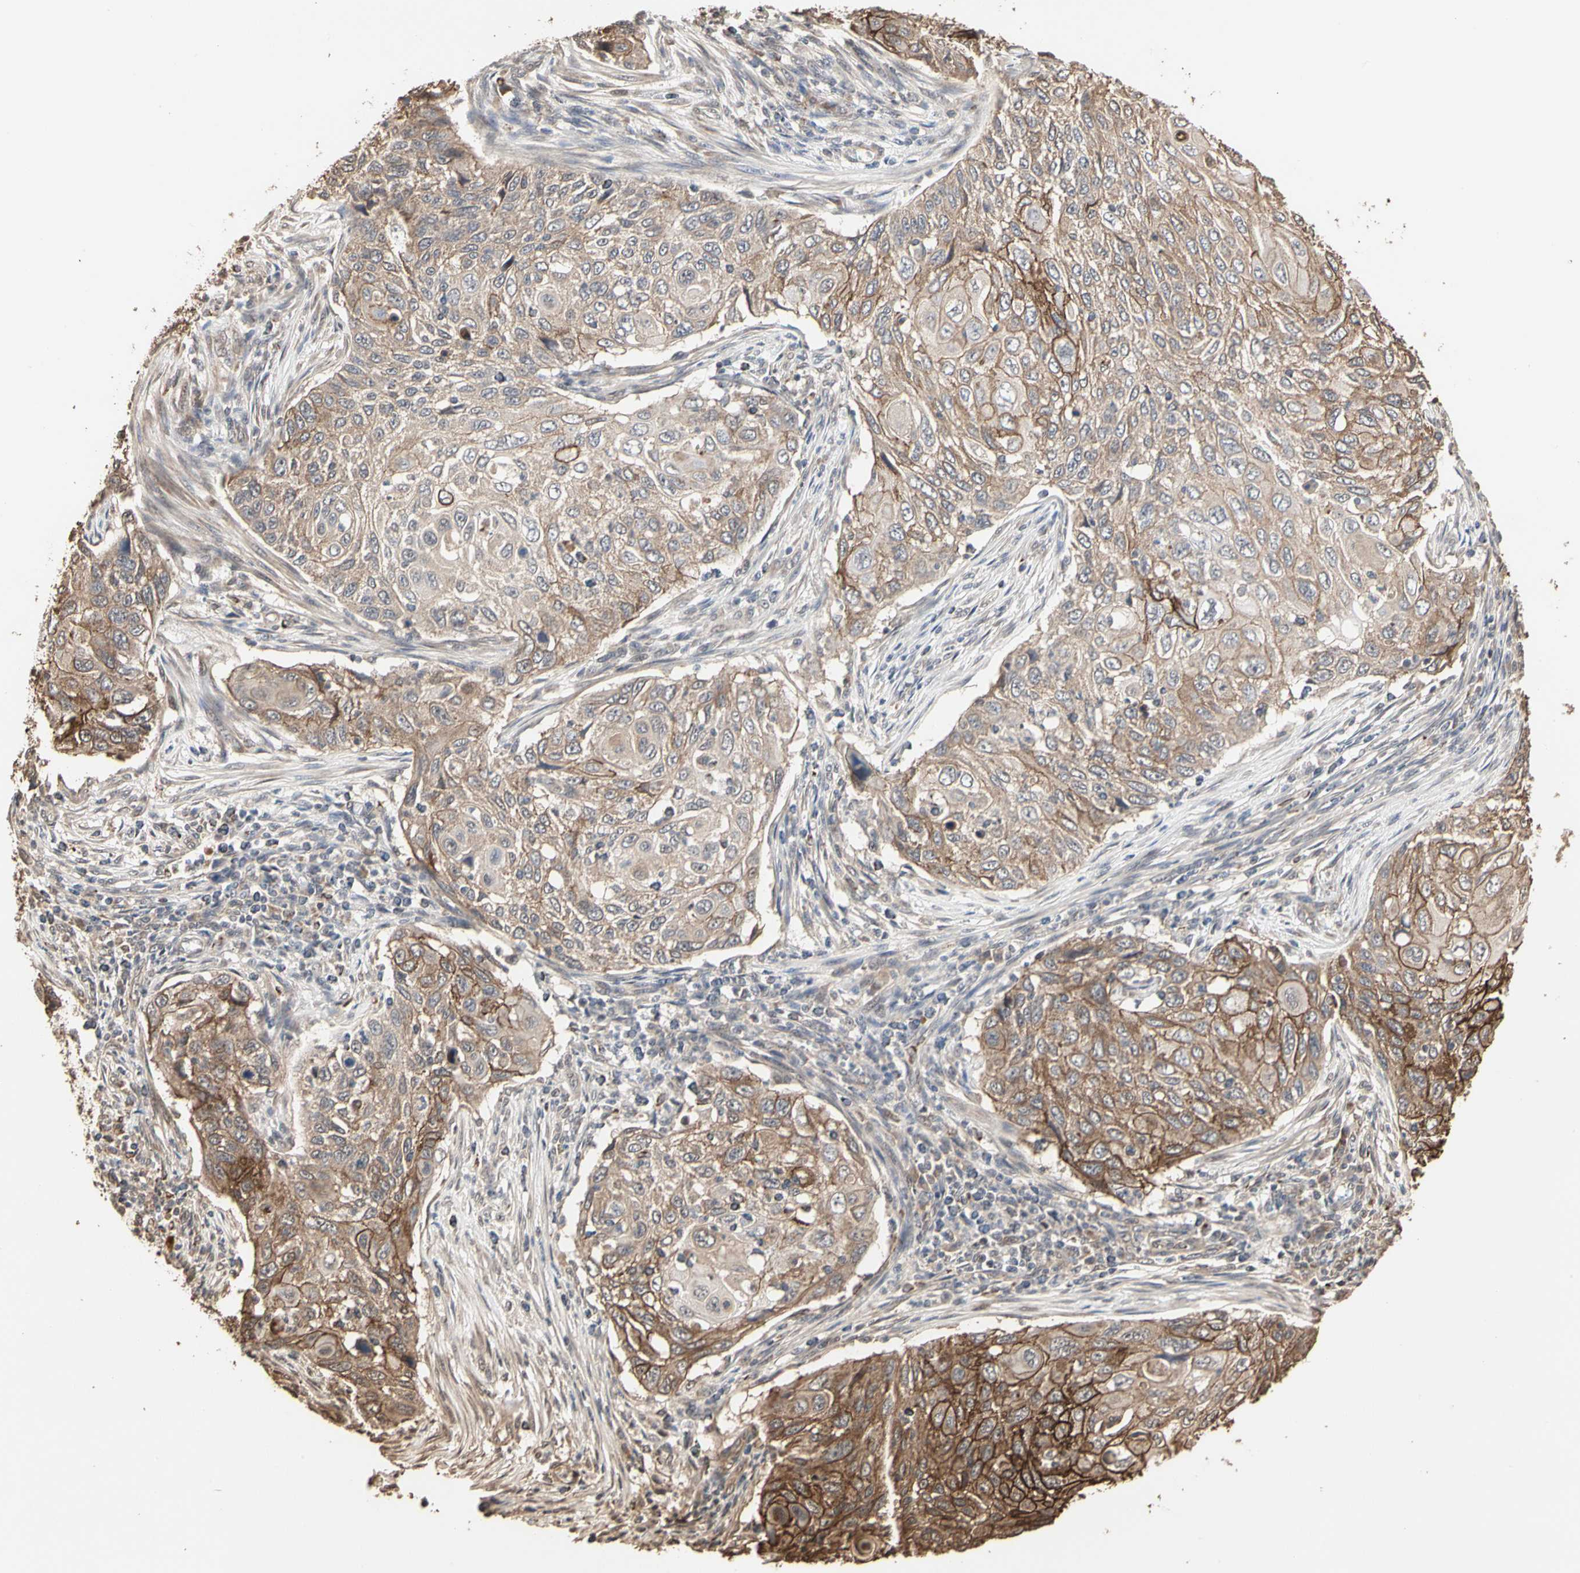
{"staining": {"intensity": "moderate", "quantity": ">75%", "location": "cytoplasmic/membranous"}, "tissue": "cervical cancer", "cell_type": "Tumor cells", "image_type": "cancer", "snomed": [{"axis": "morphology", "description": "Squamous cell carcinoma, NOS"}, {"axis": "topography", "description": "Cervix"}], "caption": "About >75% of tumor cells in human cervical cancer show moderate cytoplasmic/membranous protein expression as visualized by brown immunohistochemical staining.", "gene": "TAOK1", "patient": {"sex": "female", "age": 70}}